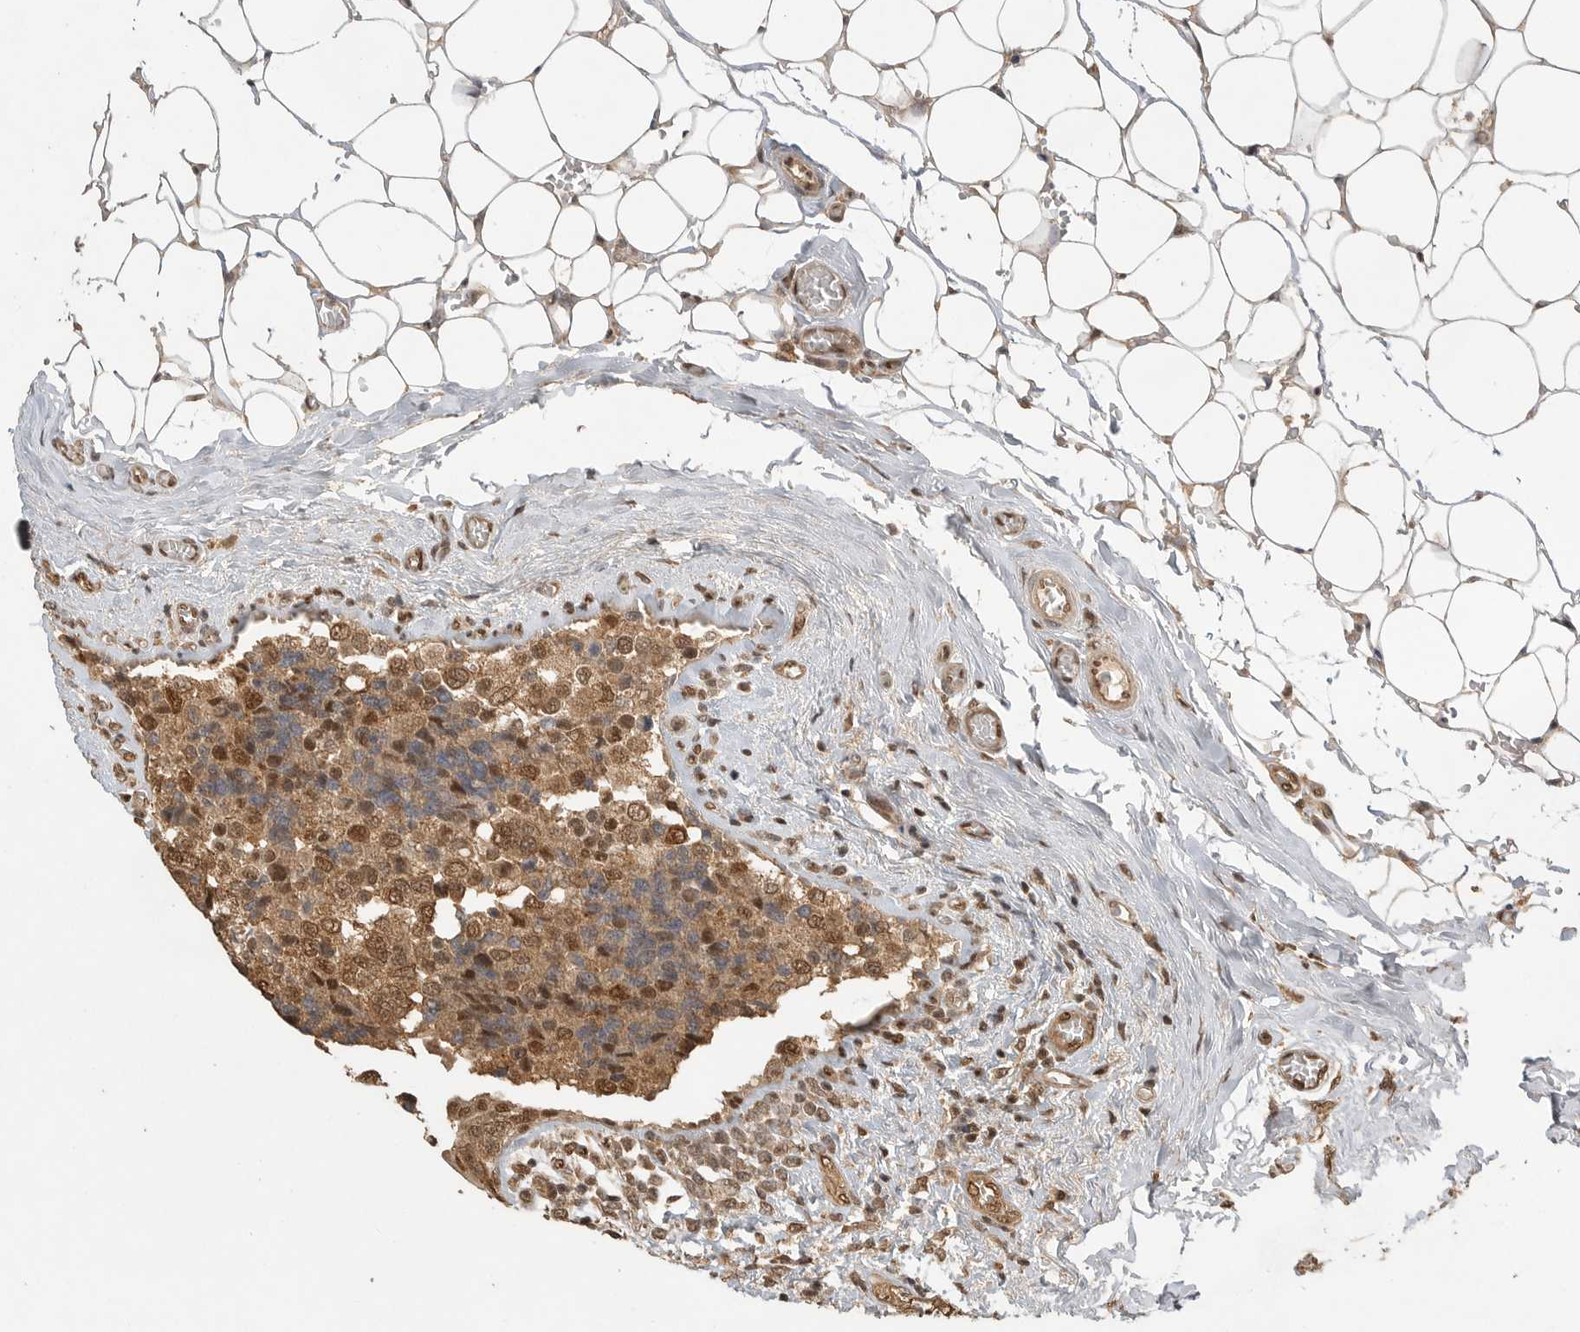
{"staining": {"intensity": "moderate", "quantity": ">75%", "location": "cytoplasmic/membranous,nuclear"}, "tissue": "breast cancer", "cell_type": "Tumor cells", "image_type": "cancer", "snomed": [{"axis": "morphology", "description": "Normal tissue, NOS"}, {"axis": "morphology", "description": "Duct carcinoma"}, {"axis": "topography", "description": "Breast"}], "caption": "A brown stain shows moderate cytoplasmic/membranous and nuclear expression of a protein in breast cancer tumor cells.", "gene": "DFFA", "patient": {"sex": "female", "age": 43}}